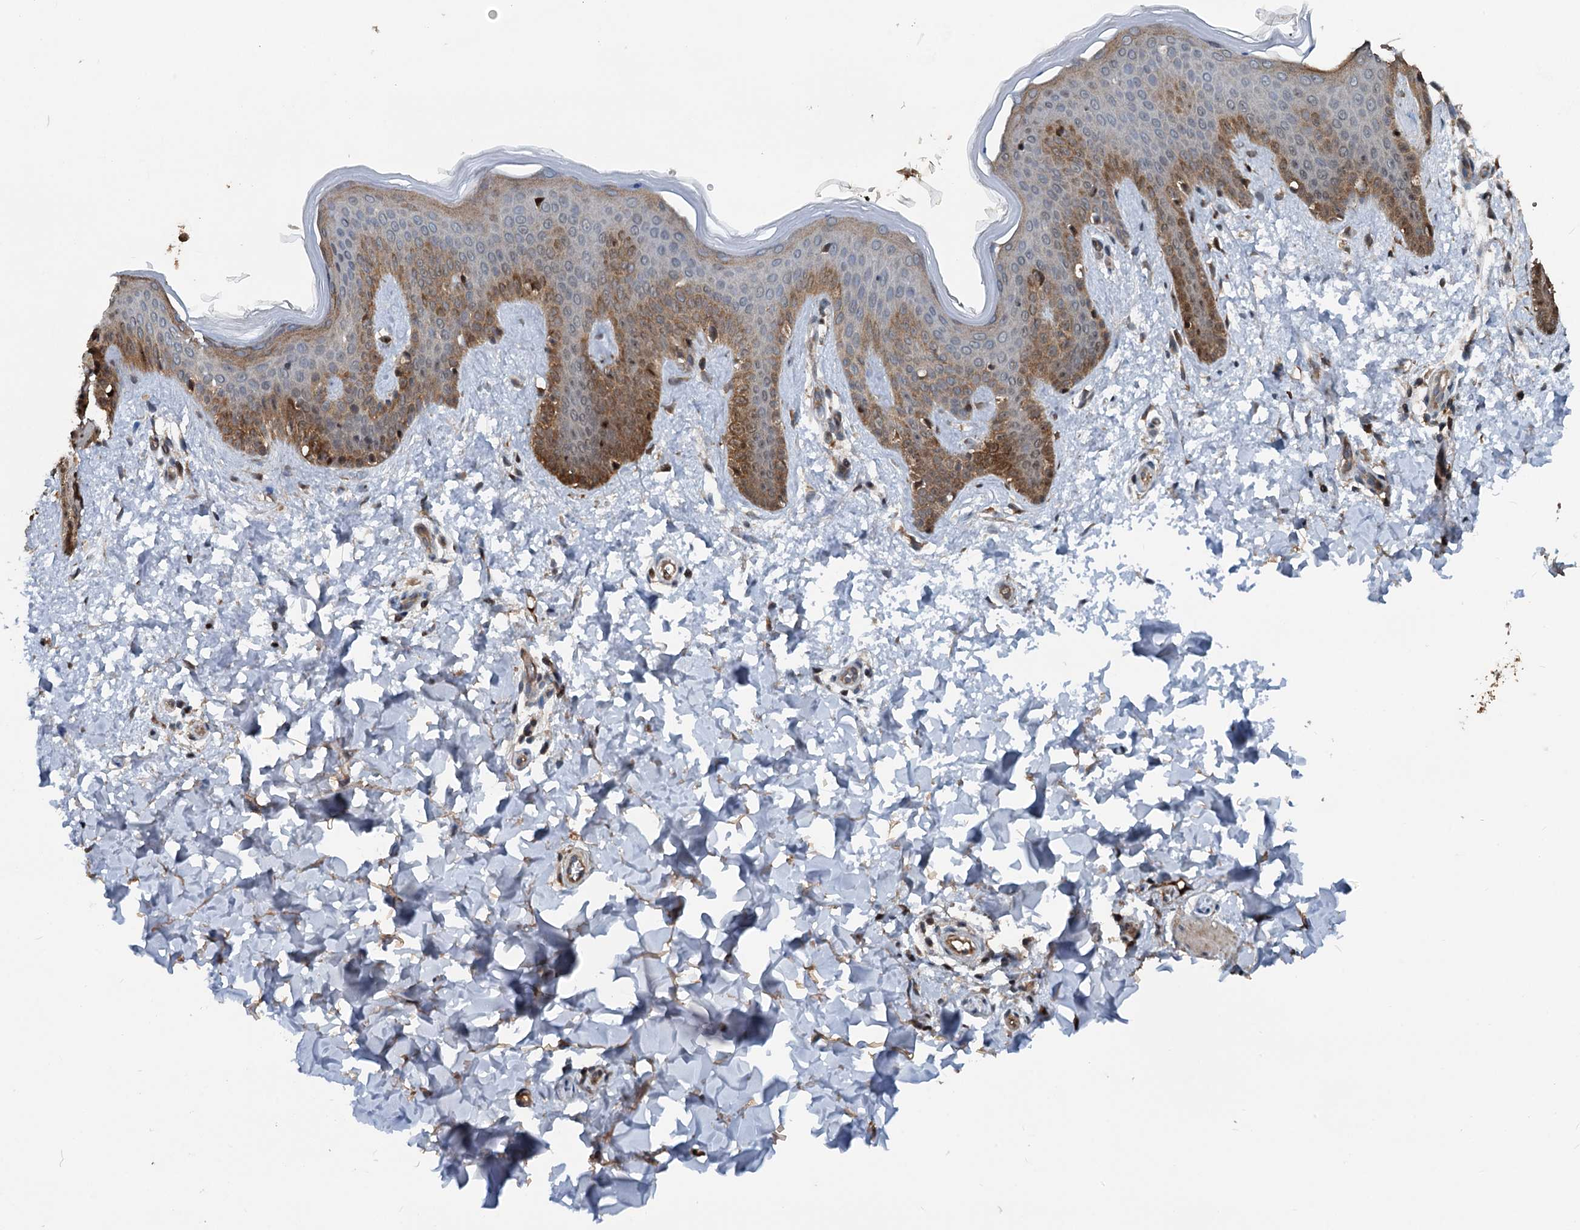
{"staining": {"intensity": "weak", "quantity": ">75%", "location": "cytoplasmic/membranous"}, "tissue": "skin", "cell_type": "Fibroblasts", "image_type": "normal", "snomed": [{"axis": "morphology", "description": "Normal tissue, NOS"}, {"axis": "topography", "description": "Skin"}], "caption": "Approximately >75% of fibroblasts in unremarkable skin show weak cytoplasmic/membranous protein expression as visualized by brown immunohistochemical staining.", "gene": "TEDC1", "patient": {"sex": "male", "age": 36}}